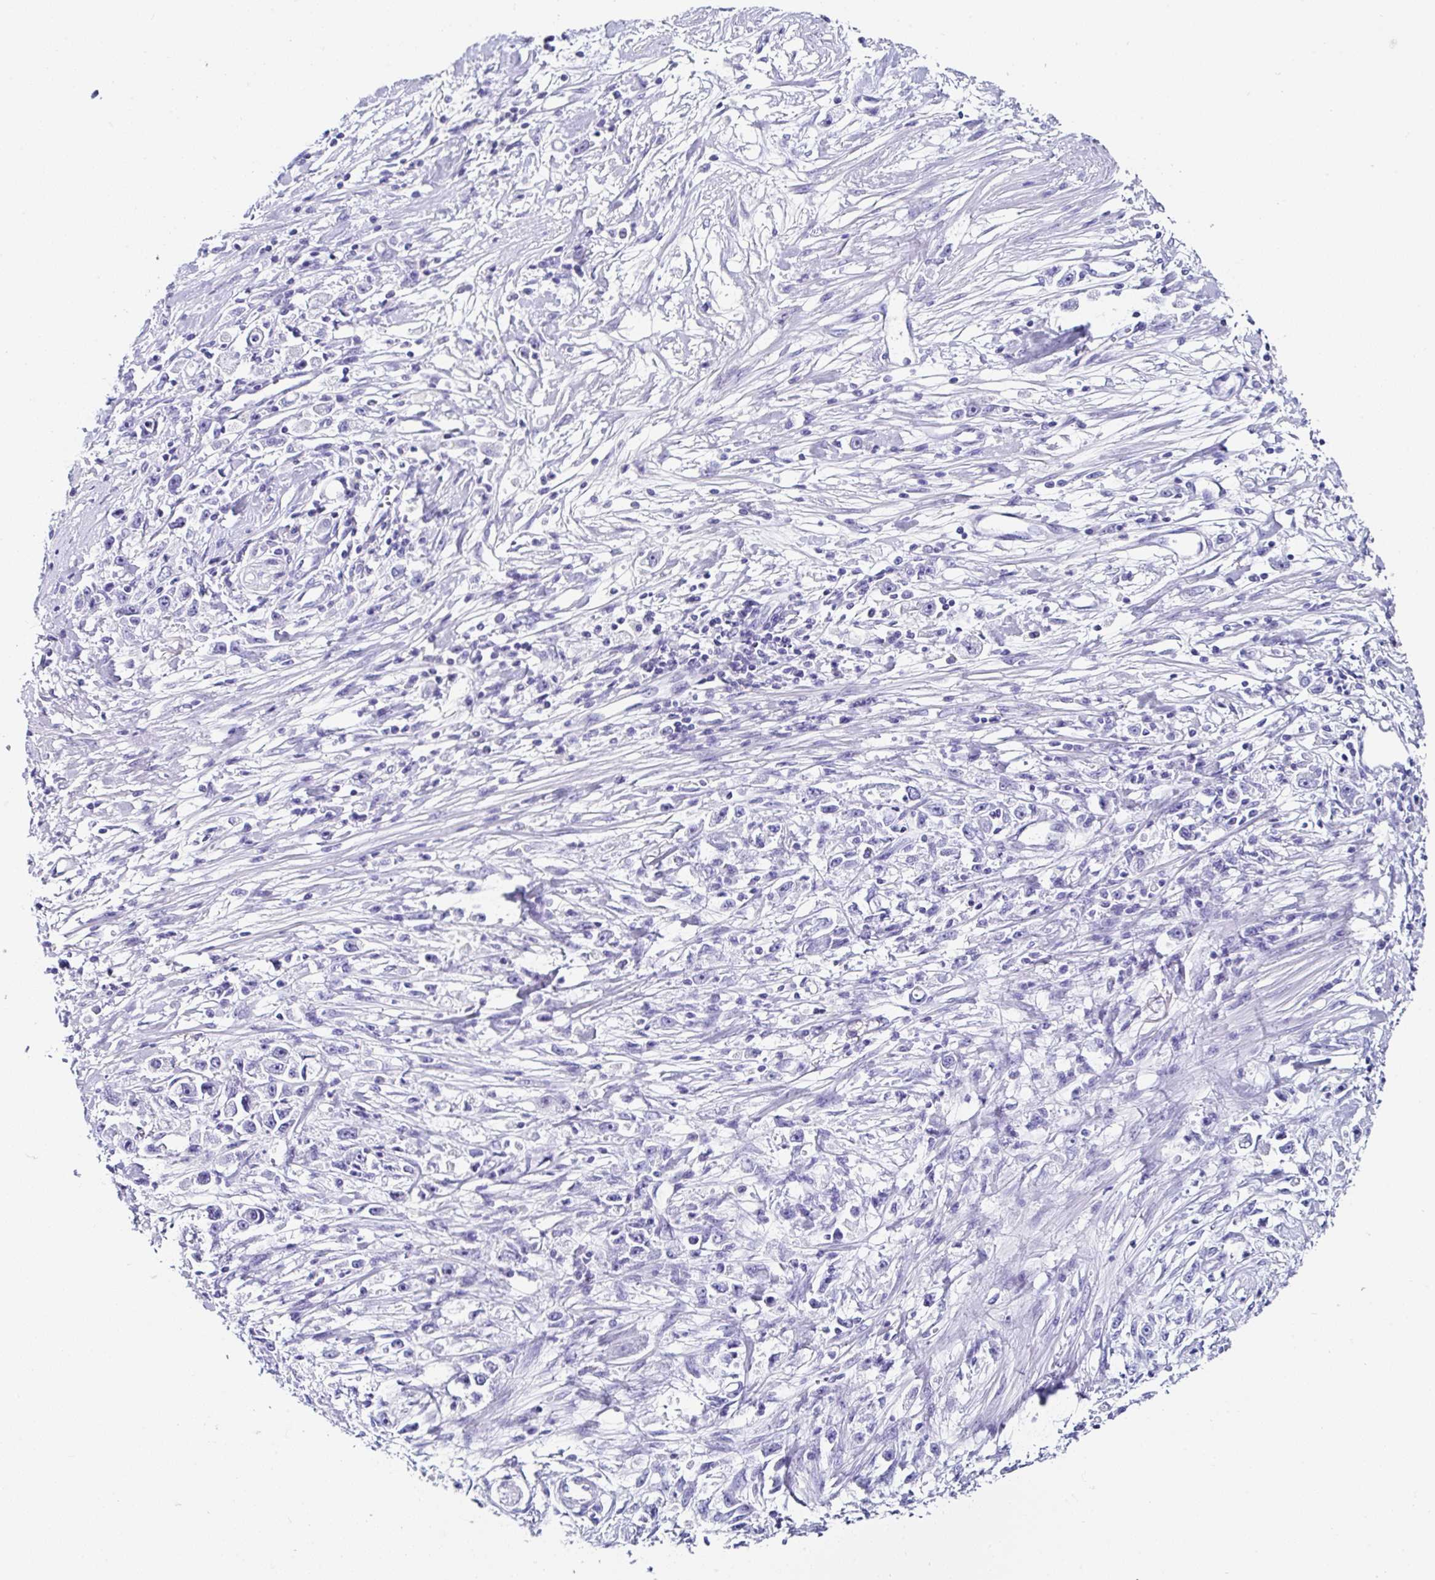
{"staining": {"intensity": "negative", "quantity": "none", "location": "none"}, "tissue": "stomach cancer", "cell_type": "Tumor cells", "image_type": "cancer", "snomed": [{"axis": "morphology", "description": "Adenocarcinoma, NOS"}, {"axis": "topography", "description": "Stomach"}], "caption": "Micrograph shows no protein positivity in tumor cells of stomach cancer (adenocarcinoma) tissue.", "gene": "UGT3A1", "patient": {"sex": "female", "age": 59}}